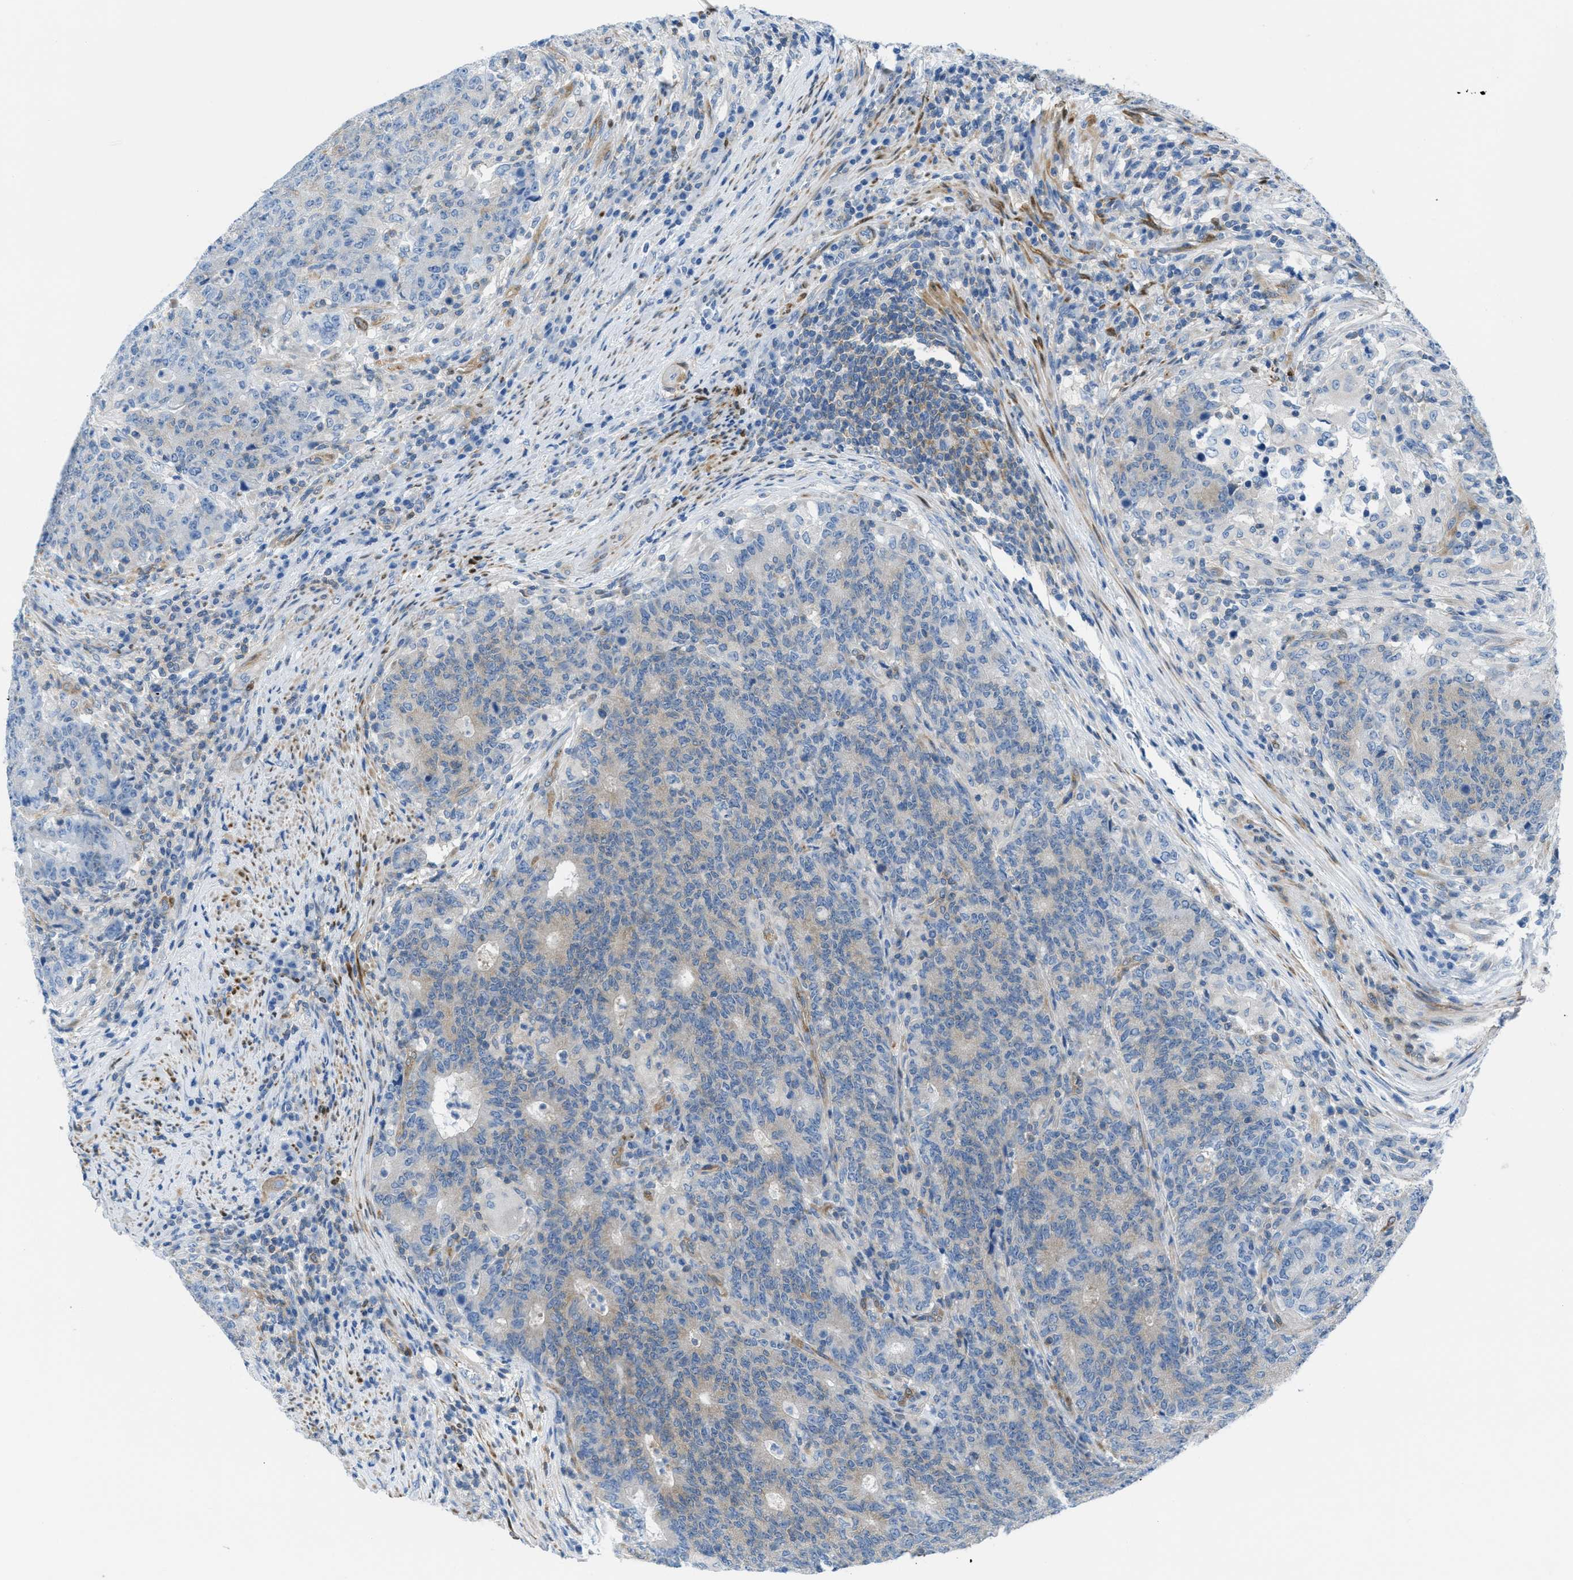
{"staining": {"intensity": "weak", "quantity": "<25%", "location": "cytoplasmic/membranous"}, "tissue": "colorectal cancer", "cell_type": "Tumor cells", "image_type": "cancer", "snomed": [{"axis": "morphology", "description": "Adenocarcinoma, NOS"}, {"axis": "topography", "description": "Colon"}], "caption": "Immunohistochemical staining of adenocarcinoma (colorectal) shows no significant staining in tumor cells.", "gene": "MAPRE2", "patient": {"sex": "female", "age": 78}}